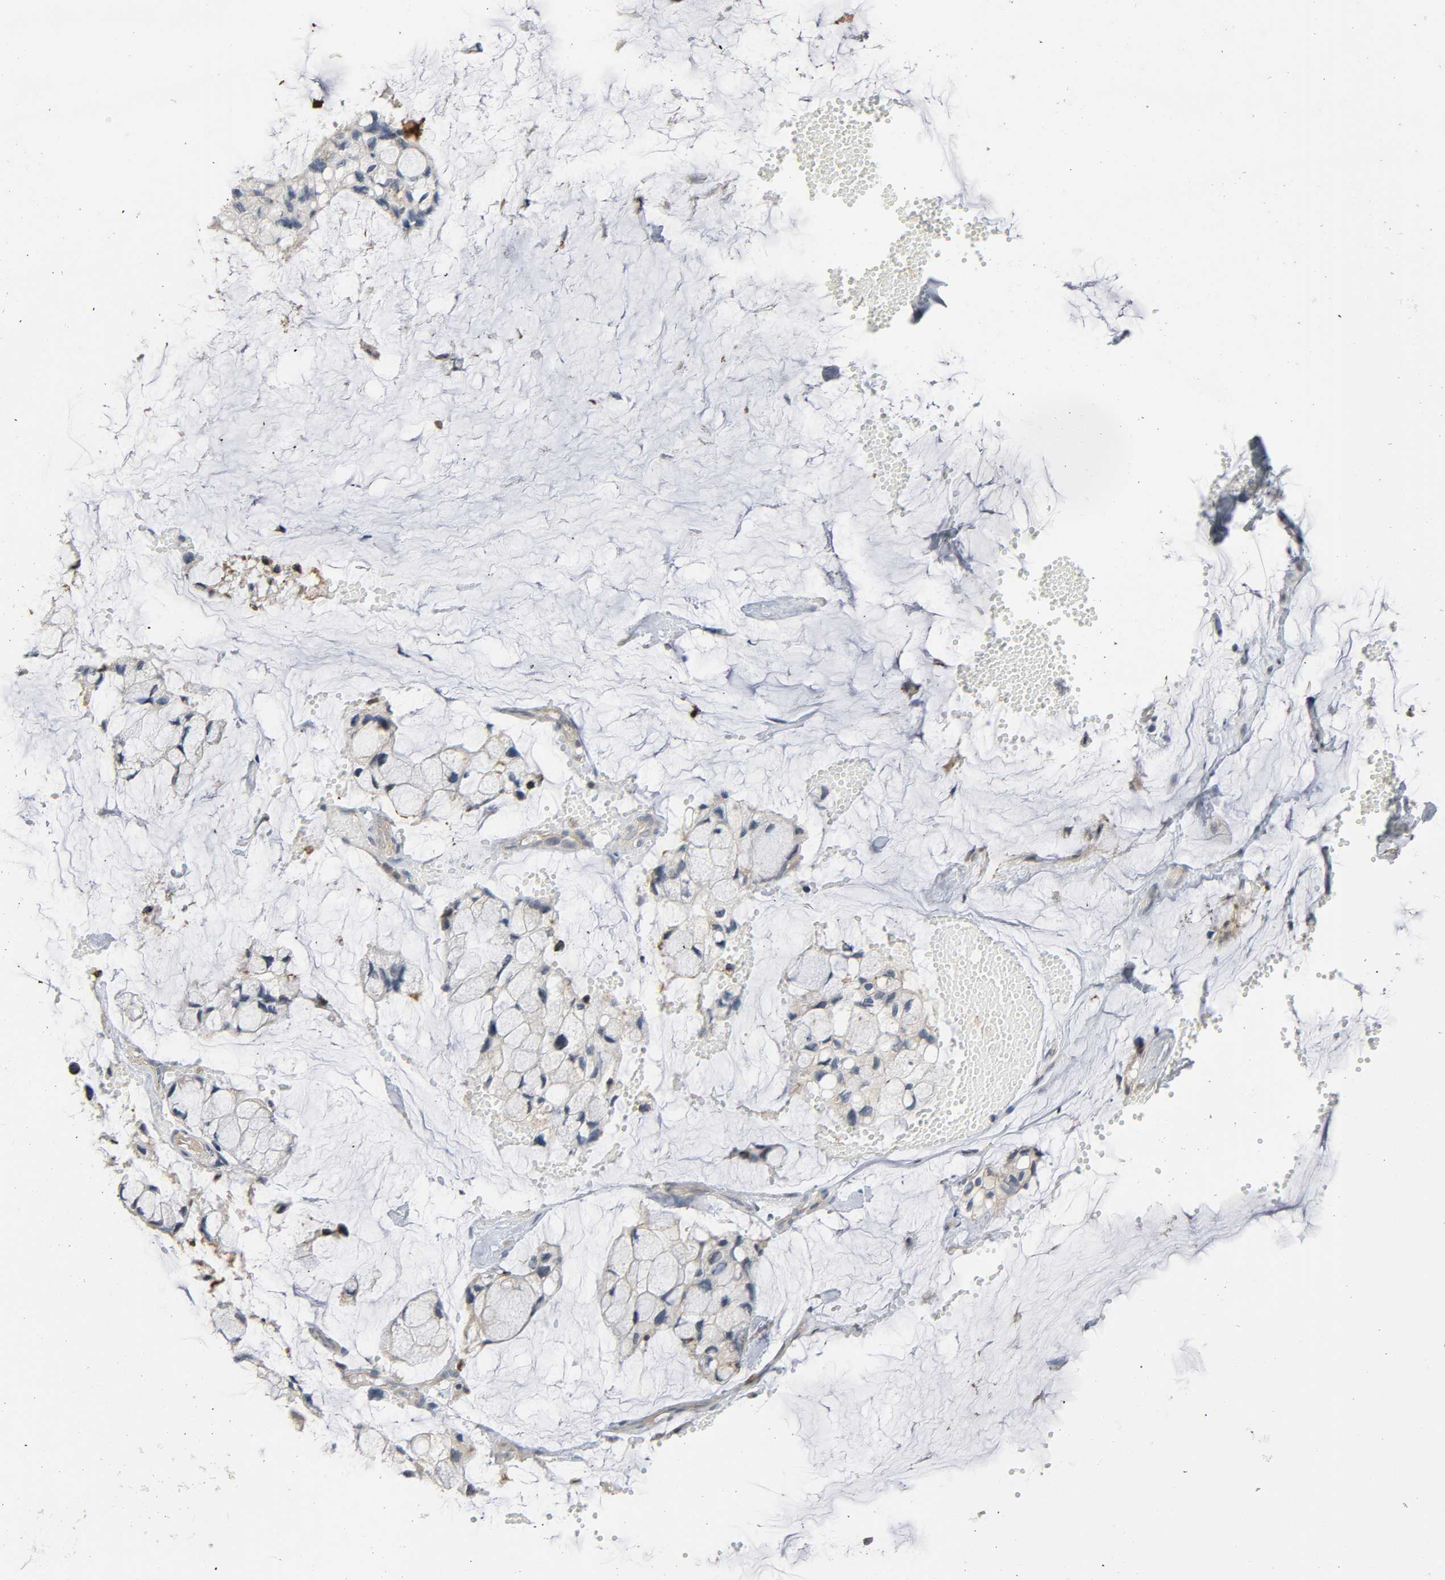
{"staining": {"intensity": "weak", "quantity": "<25%", "location": "cytoplasmic/membranous"}, "tissue": "ovarian cancer", "cell_type": "Tumor cells", "image_type": "cancer", "snomed": [{"axis": "morphology", "description": "Cystadenocarcinoma, mucinous, NOS"}, {"axis": "topography", "description": "Ovary"}], "caption": "Immunohistochemistry (IHC) of ovarian cancer exhibits no expression in tumor cells.", "gene": "CD4", "patient": {"sex": "female", "age": 39}}